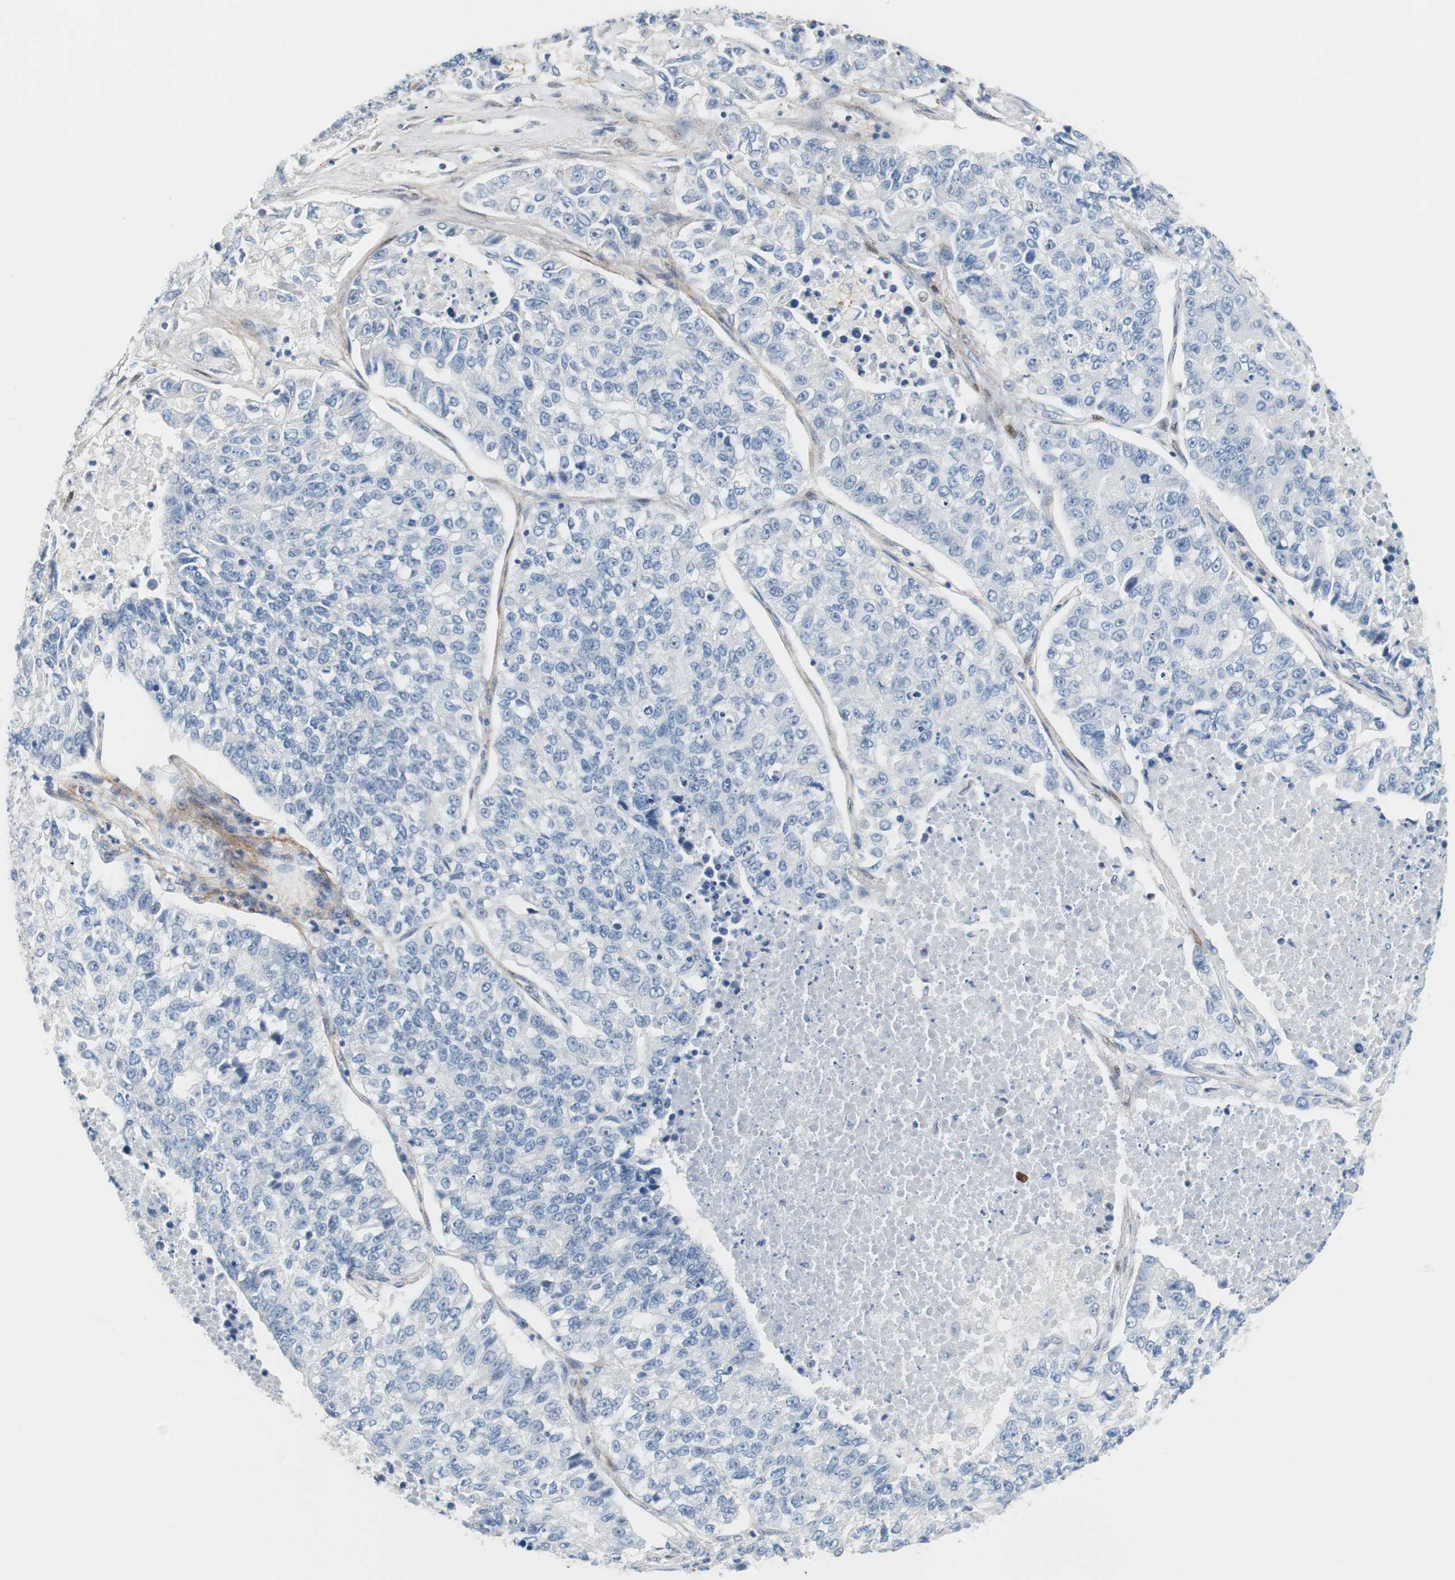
{"staining": {"intensity": "negative", "quantity": "none", "location": "none"}, "tissue": "lung cancer", "cell_type": "Tumor cells", "image_type": "cancer", "snomed": [{"axis": "morphology", "description": "Adenocarcinoma, NOS"}, {"axis": "topography", "description": "Lung"}], "caption": "The immunohistochemistry (IHC) photomicrograph has no significant positivity in tumor cells of adenocarcinoma (lung) tissue. (IHC, brightfield microscopy, high magnification).", "gene": "FOSL1", "patient": {"sex": "male", "age": 49}}